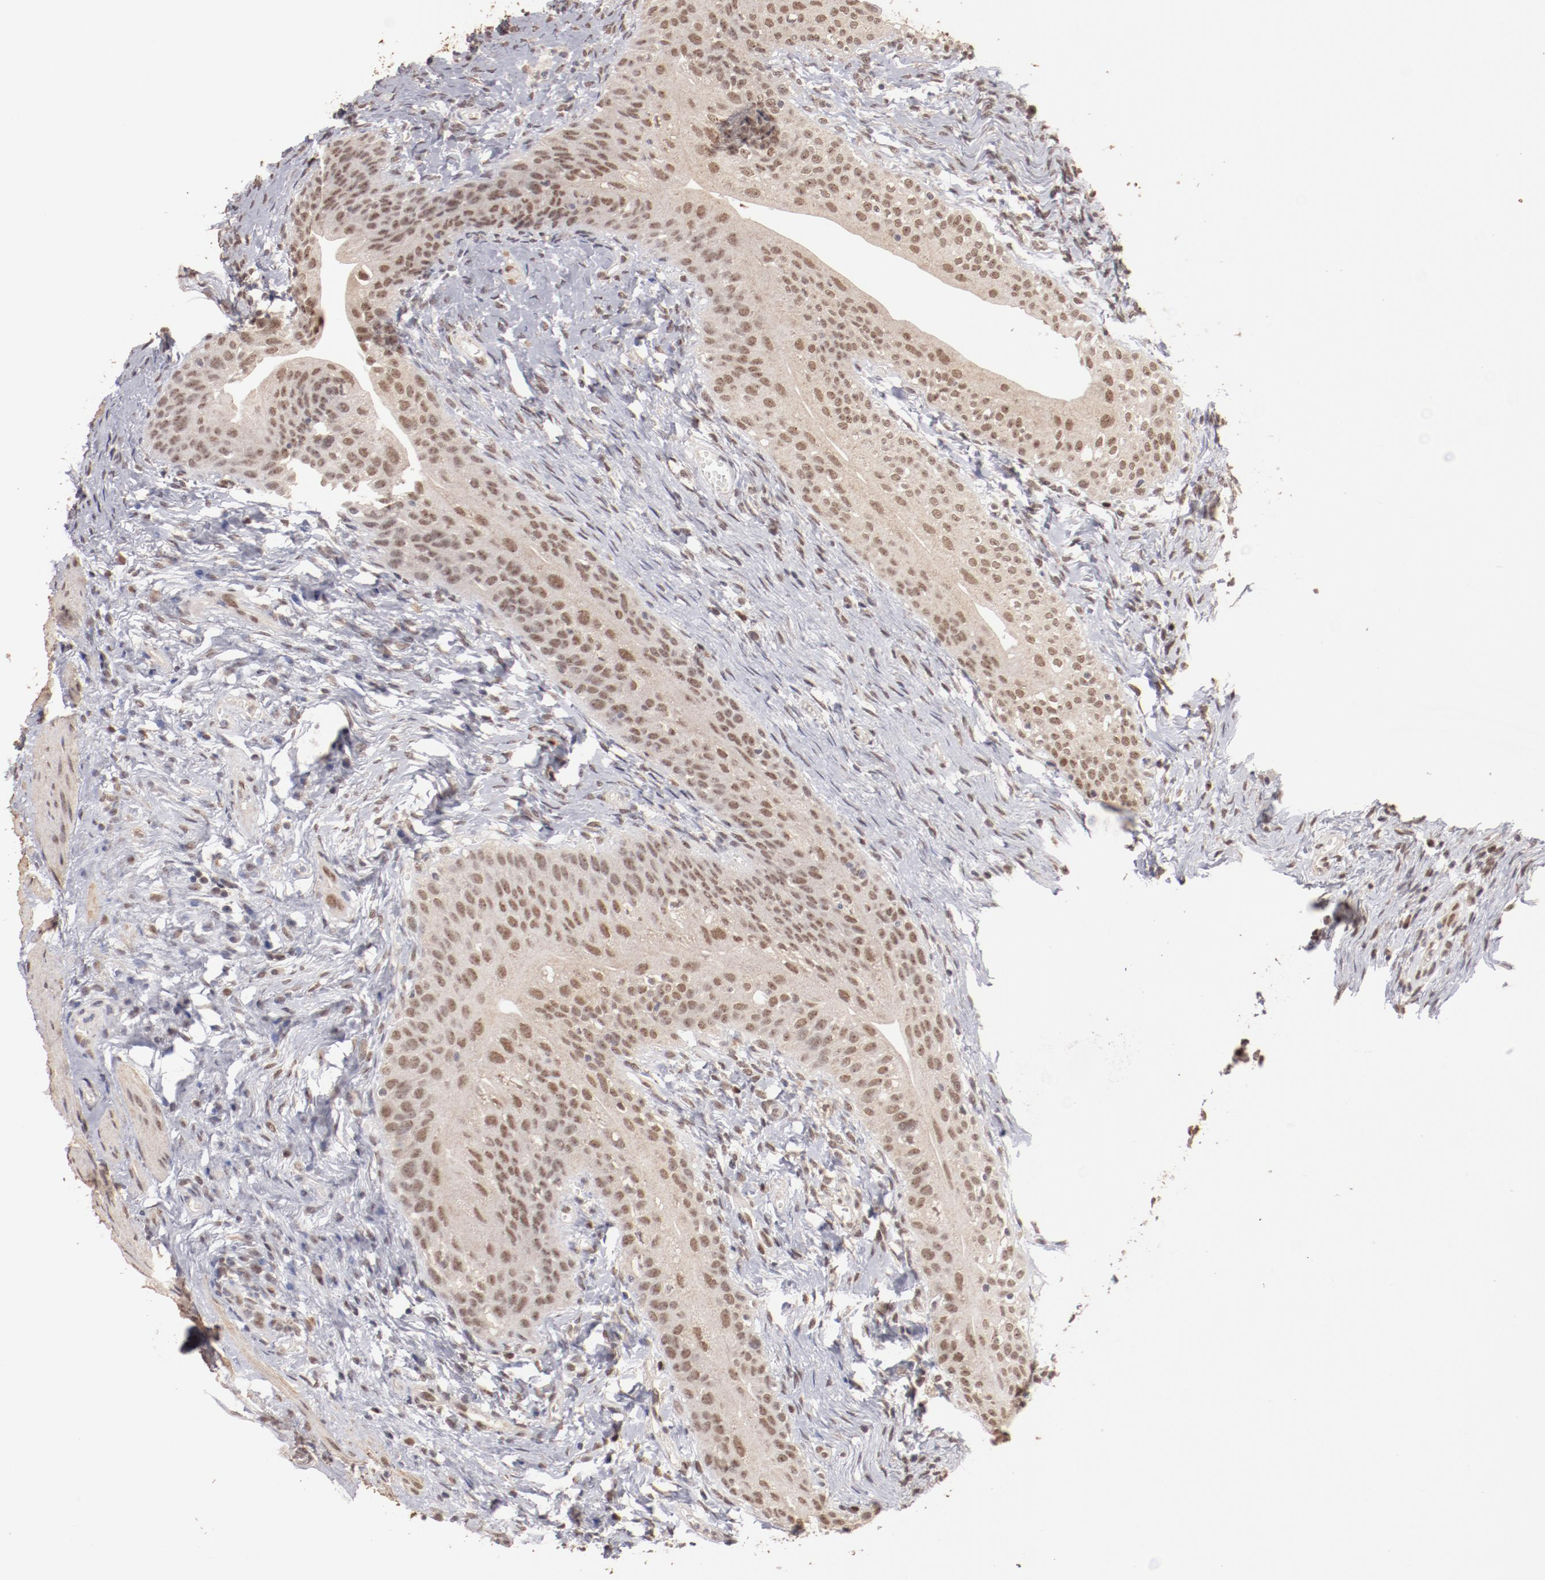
{"staining": {"intensity": "moderate", "quantity": ">75%", "location": "cytoplasmic/membranous,nuclear"}, "tissue": "urinary bladder", "cell_type": "Urothelial cells", "image_type": "normal", "snomed": [{"axis": "morphology", "description": "Normal tissue, NOS"}, {"axis": "topography", "description": "Urinary bladder"}], "caption": "This histopathology image reveals IHC staining of normal urinary bladder, with medium moderate cytoplasmic/membranous,nuclear positivity in about >75% of urothelial cells.", "gene": "CLOCK", "patient": {"sex": "female", "age": 55}}